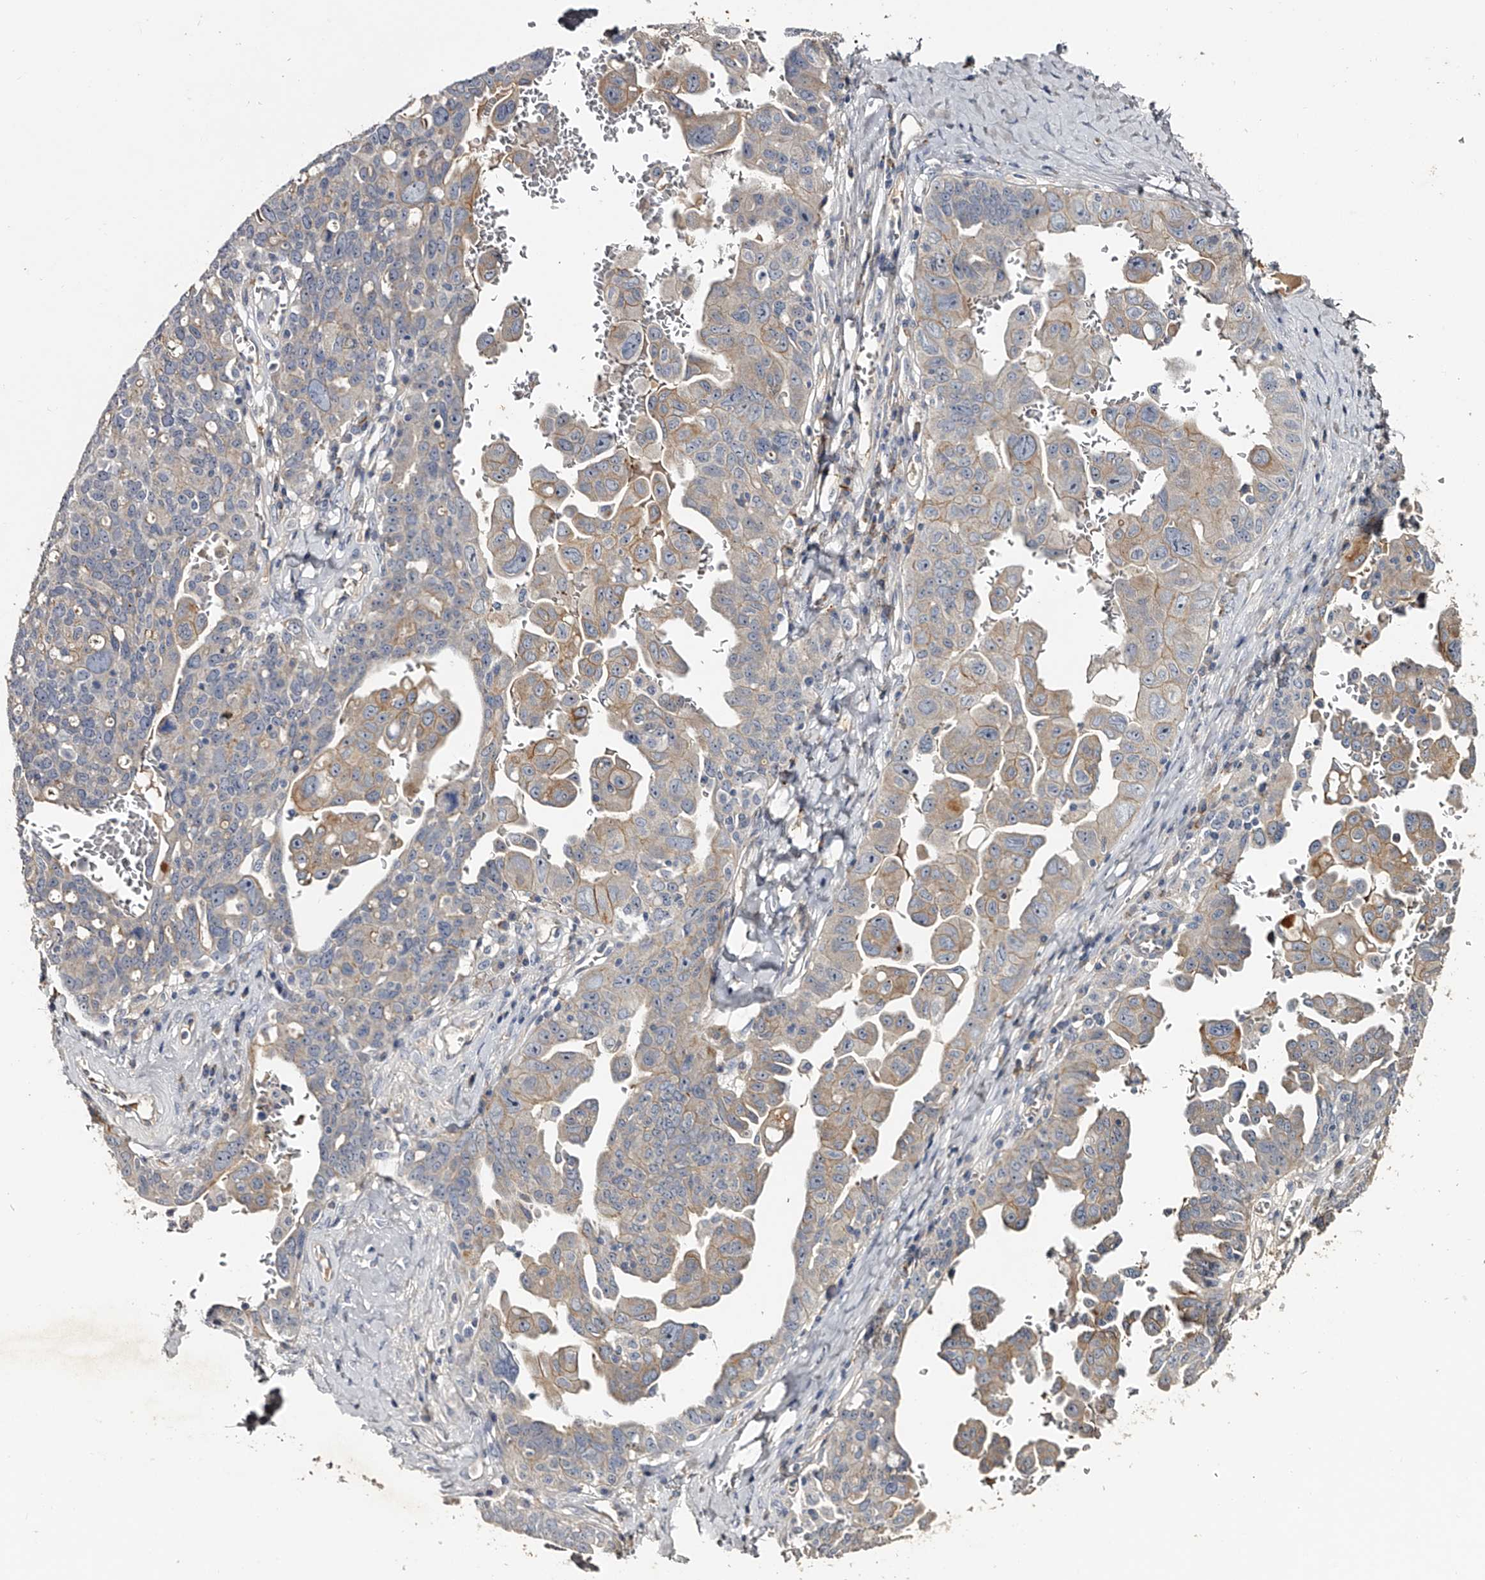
{"staining": {"intensity": "moderate", "quantity": "<25%", "location": "cytoplasmic/membranous"}, "tissue": "ovarian cancer", "cell_type": "Tumor cells", "image_type": "cancer", "snomed": [{"axis": "morphology", "description": "Carcinoma, endometroid"}, {"axis": "topography", "description": "Ovary"}], "caption": "This image reveals IHC staining of ovarian endometroid carcinoma, with low moderate cytoplasmic/membranous positivity in about <25% of tumor cells.", "gene": "MDN1", "patient": {"sex": "female", "age": 62}}